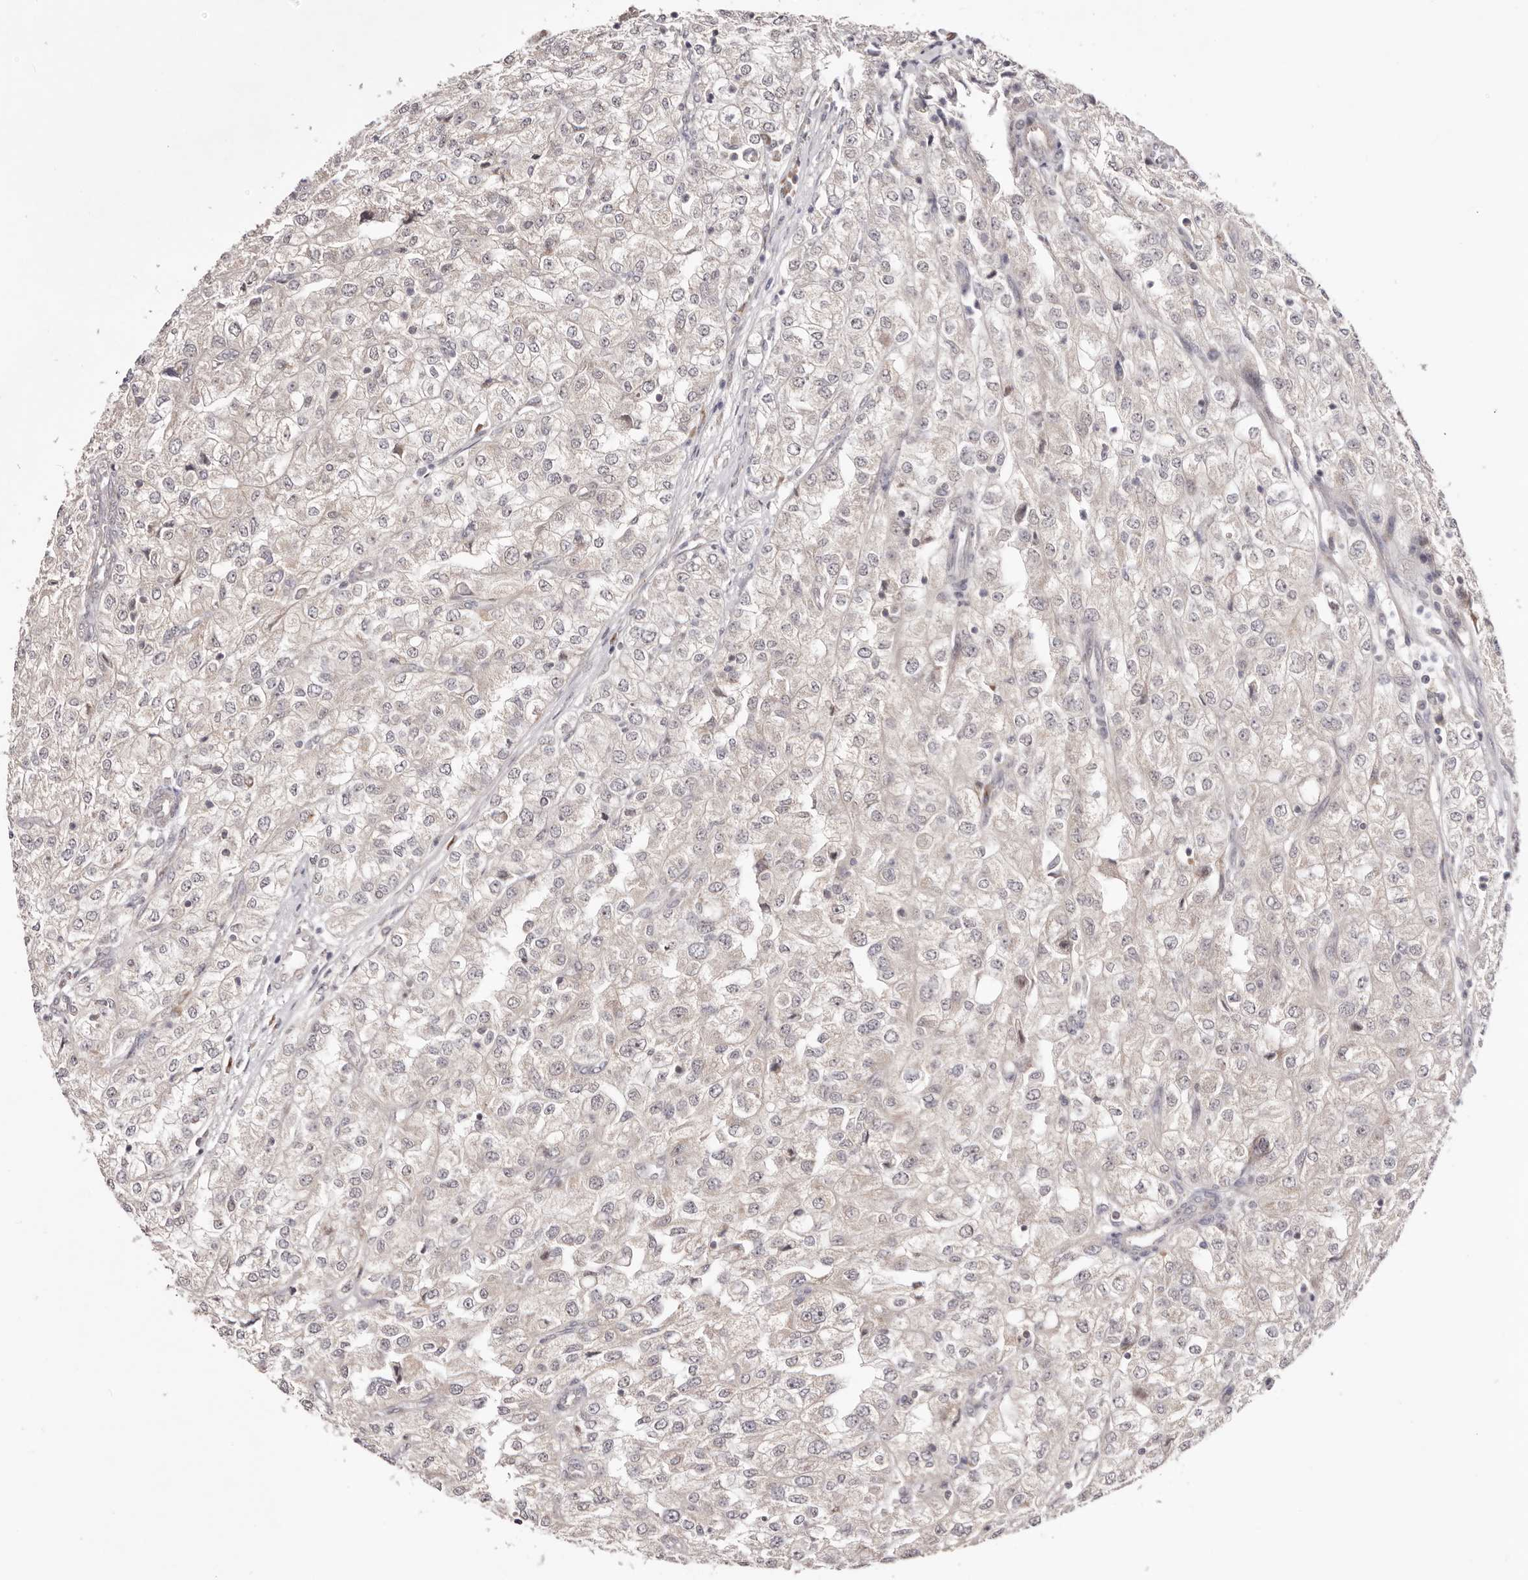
{"staining": {"intensity": "negative", "quantity": "none", "location": "none"}, "tissue": "renal cancer", "cell_type": "Tumor cells", "image_type": "cancer", "snomed": [{"axis": "morphology", "description": "Adenocarcinoma, NOS"}, {"axis": "topography", "description": "Kidney"}], "caption": "Immunohistochemical staining of adenocarcinoma (renal) reveals no significant positivity in tumor cells.", "gene": "EGR3", "patient": {"sex": "female", "age": 54}}